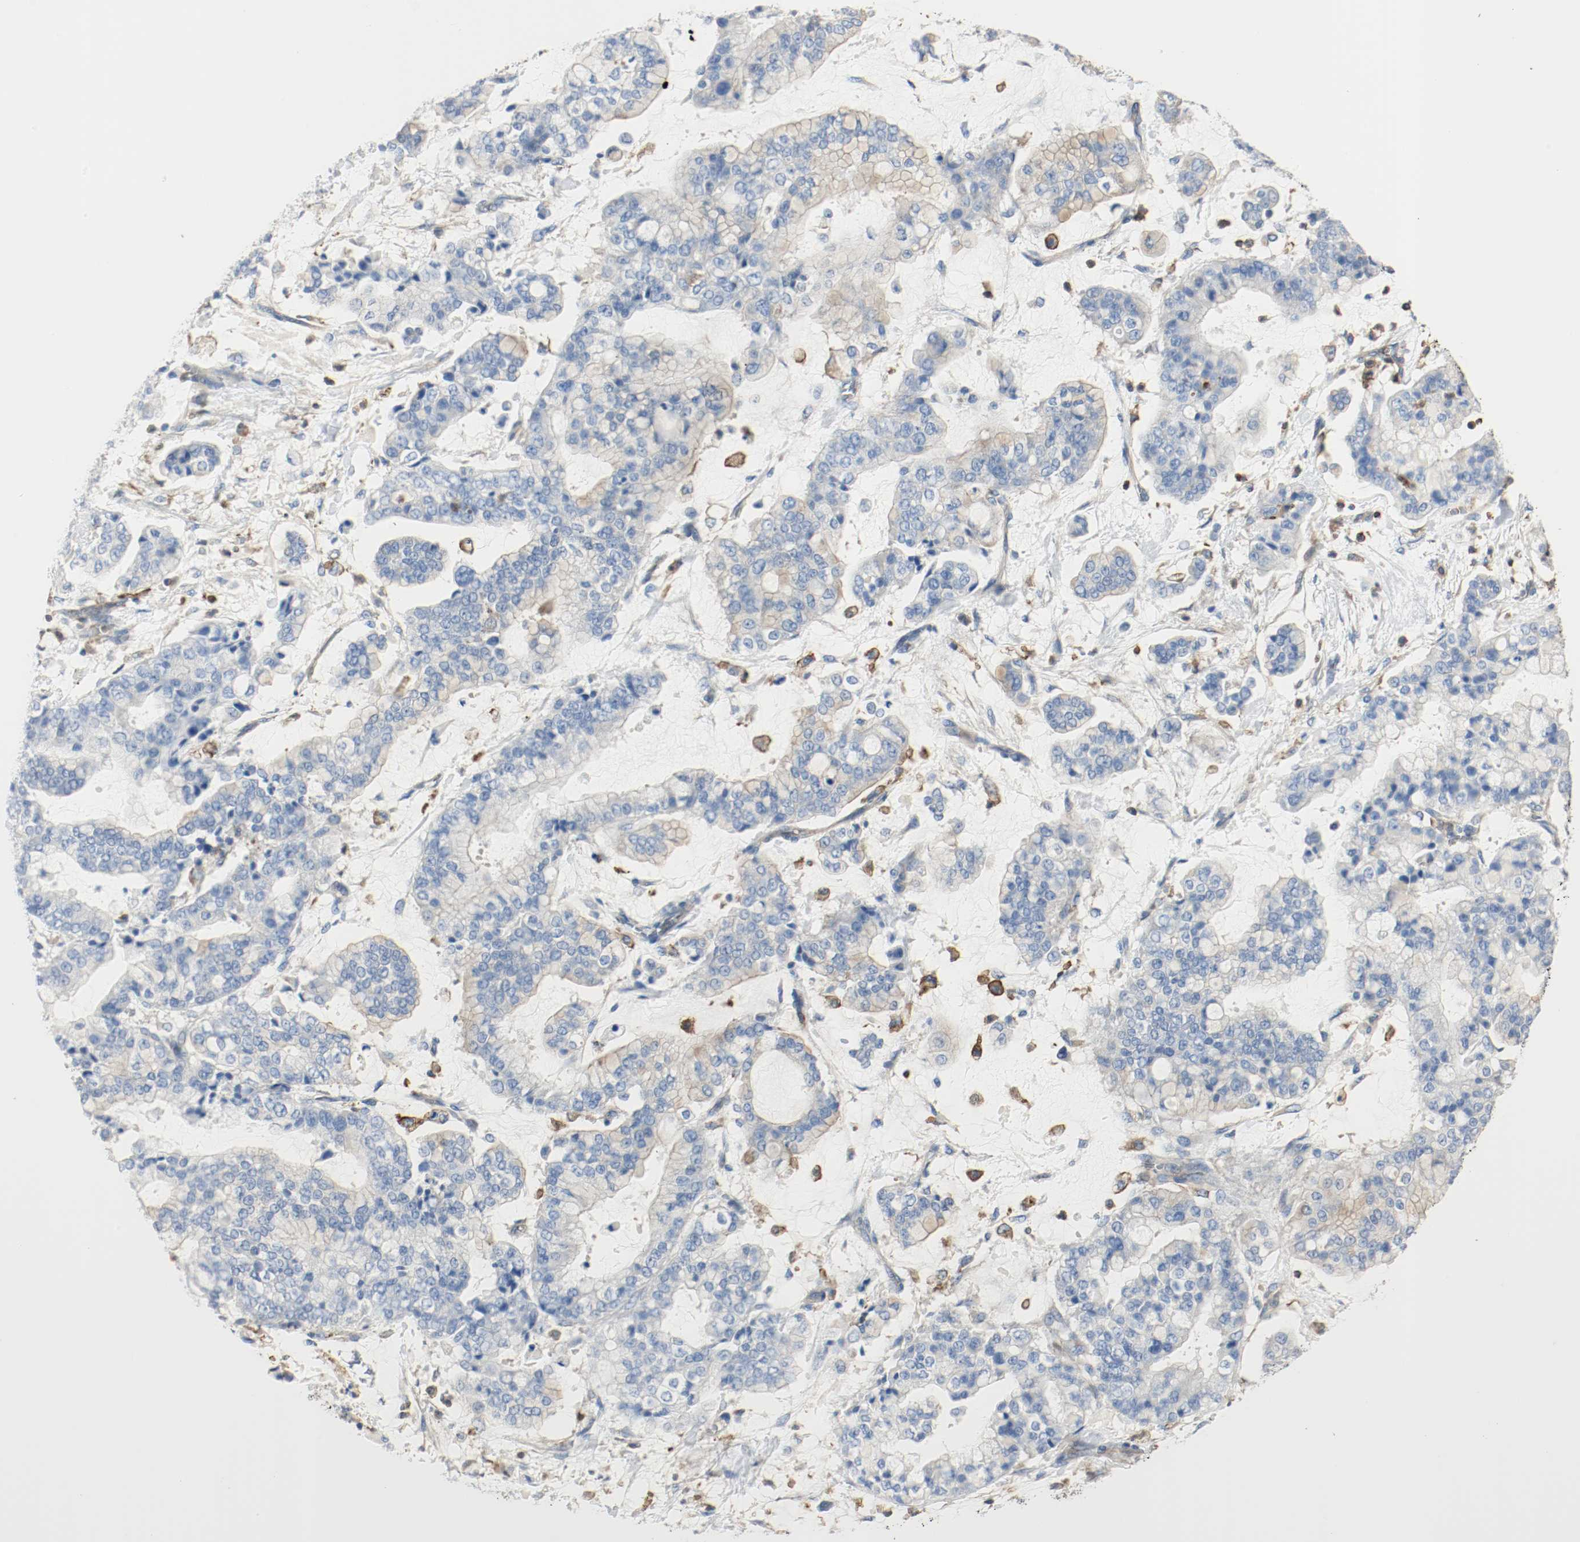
{"staining": {"intensity": "weak", "quantity": "25%-75%", "location": "cytoplasmic/membranous"}, "tissue": "stomach cancer", "cell_type": "Tumor cells", "image_type": "cancer", "snomed": [{"axis": "morphology", "description": "Normal tissue, NOS"}, {"axis": "morphology", "description": "Adenocarcinoma, NOS"}, {"axis": "topography", "description": "Stomach, upper"}, {"axis": "topography", "description": "Stomach"}], "caption": "Approximately 25%-75% of tumor cells in stomach cancer (adenocarcinoma) exhibit weak cytoplasmic/membranous protein expression as visualized by brown immunohistochemical staining.", "gene": "ARPC1B", "patient": {"sex": "male", "age": 76}}